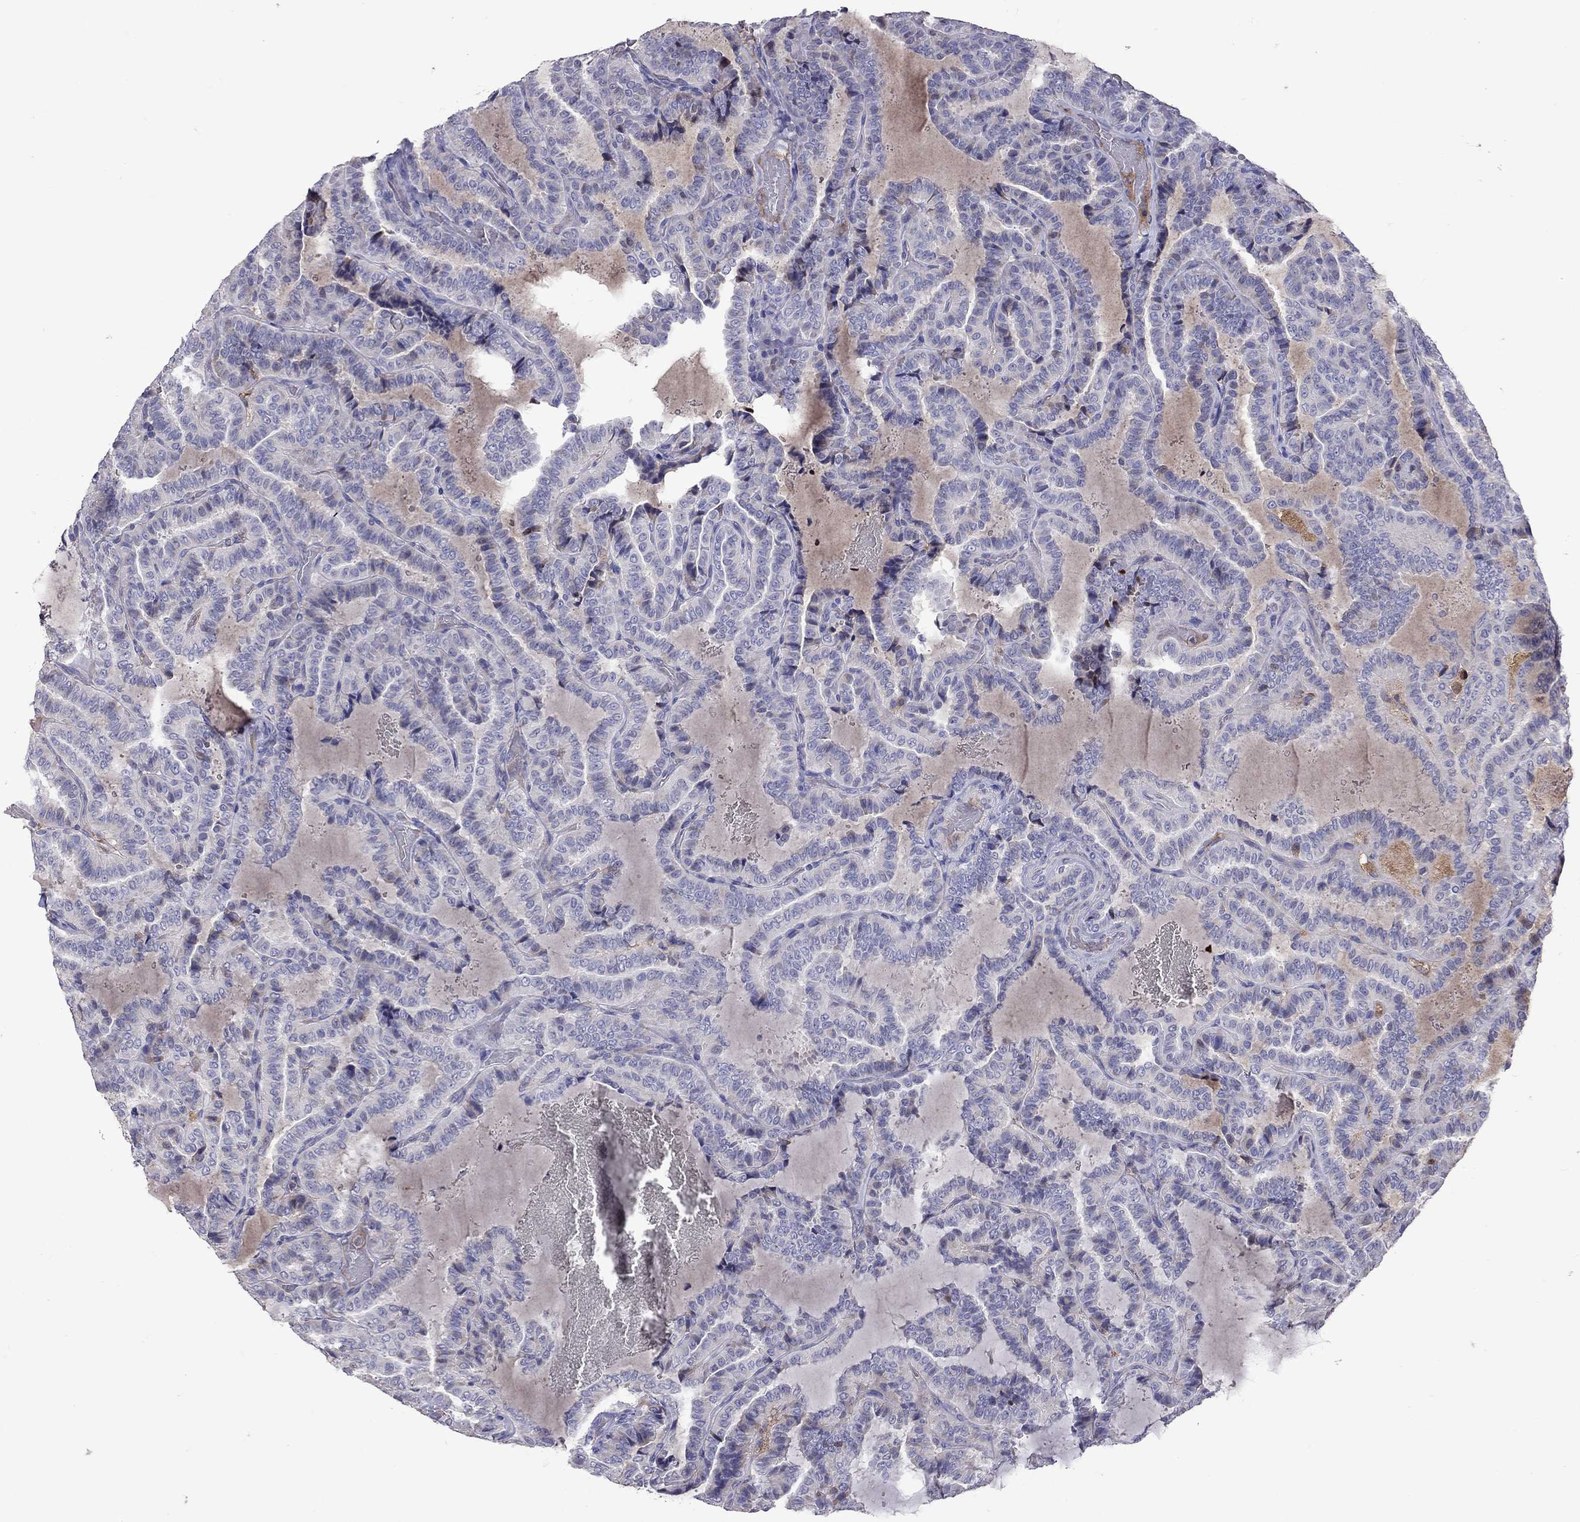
{"staining": {"intensity": "negative", "quantity": "none", "location": "none"}, "tissue": "thyroid cancer", "cell_type": "Tumor cells", "image_type": "cancer", "snomed": [{"axis": "morphology", "description": "Papillary adenocarcinoma, NOS"}, {"axis": "topography", "description": "Thyroid gland"}], "caption": "Immunohistochemistry micrograph of human thyroid cancer (papillary adenocarcinoma) stained for a protein (brown), which shows no expression in tumor cells. (Stains: DAB (3,3'-diaminobenzidine) immunohistochemistry (IHC) with hematoxylin counter stain, Microscopy: brightfield microscopy at high magnification).", "gene": "SERPINA3", "patient": {"sex": "female", "age": 39}}